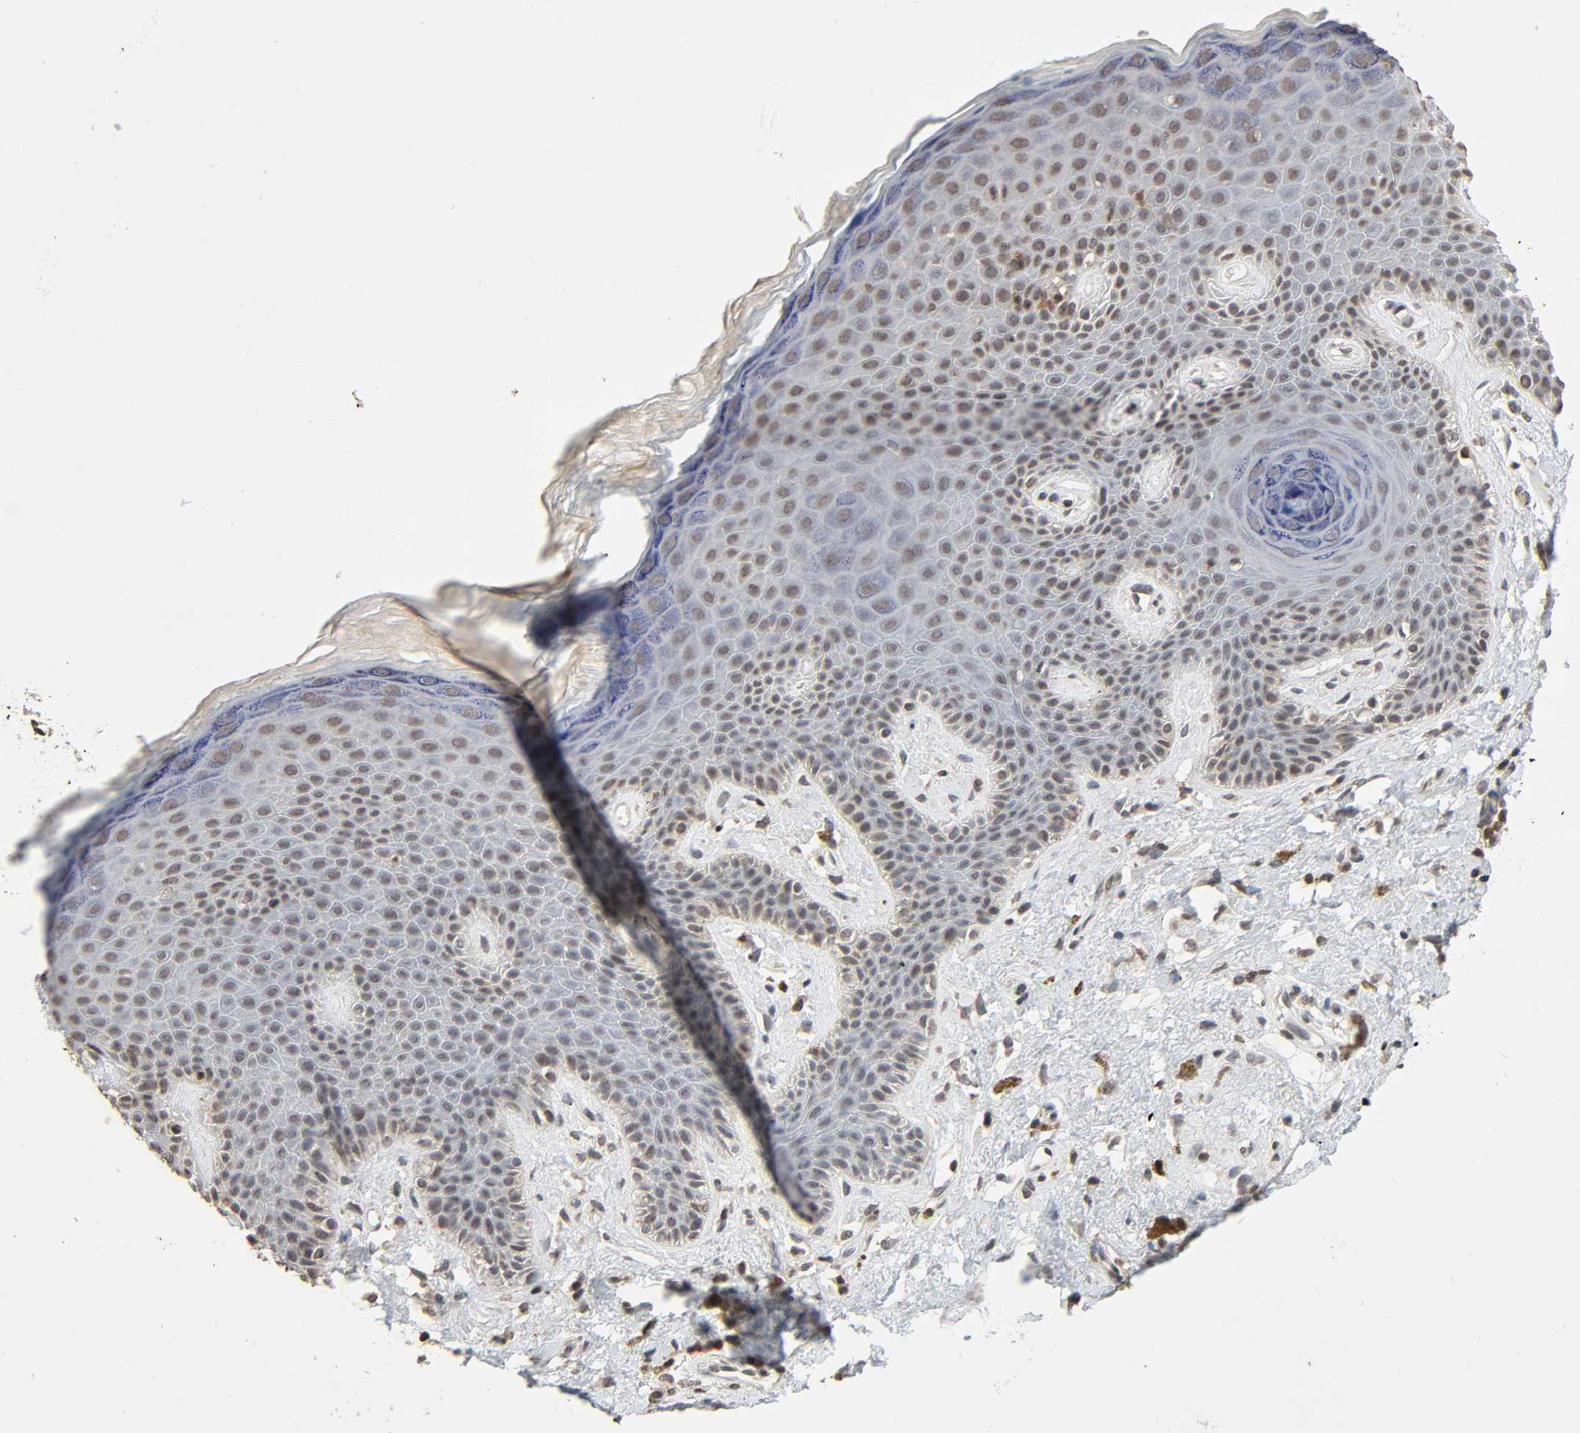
{"staining": {"intensity": "weak", "quantity": ">75%", "location": "nuclear"}, "tissue": "skin", "cell_type": "Epidermal cells", "image_type": "normal", "snomed": [{"axis": "morphology", "description": "Normal tissue, NOS"}, {"axis": "topography", "description": "Anal"}], "caption": "Weak nuclear expression is seen in approximately >75% of epidermal cells in unremarkable skin. Ihc stains the protein of interest in brown and the nuclei are stained blue.", "gene": "STK4", "patient": {"sex": "female", "age": 46}}